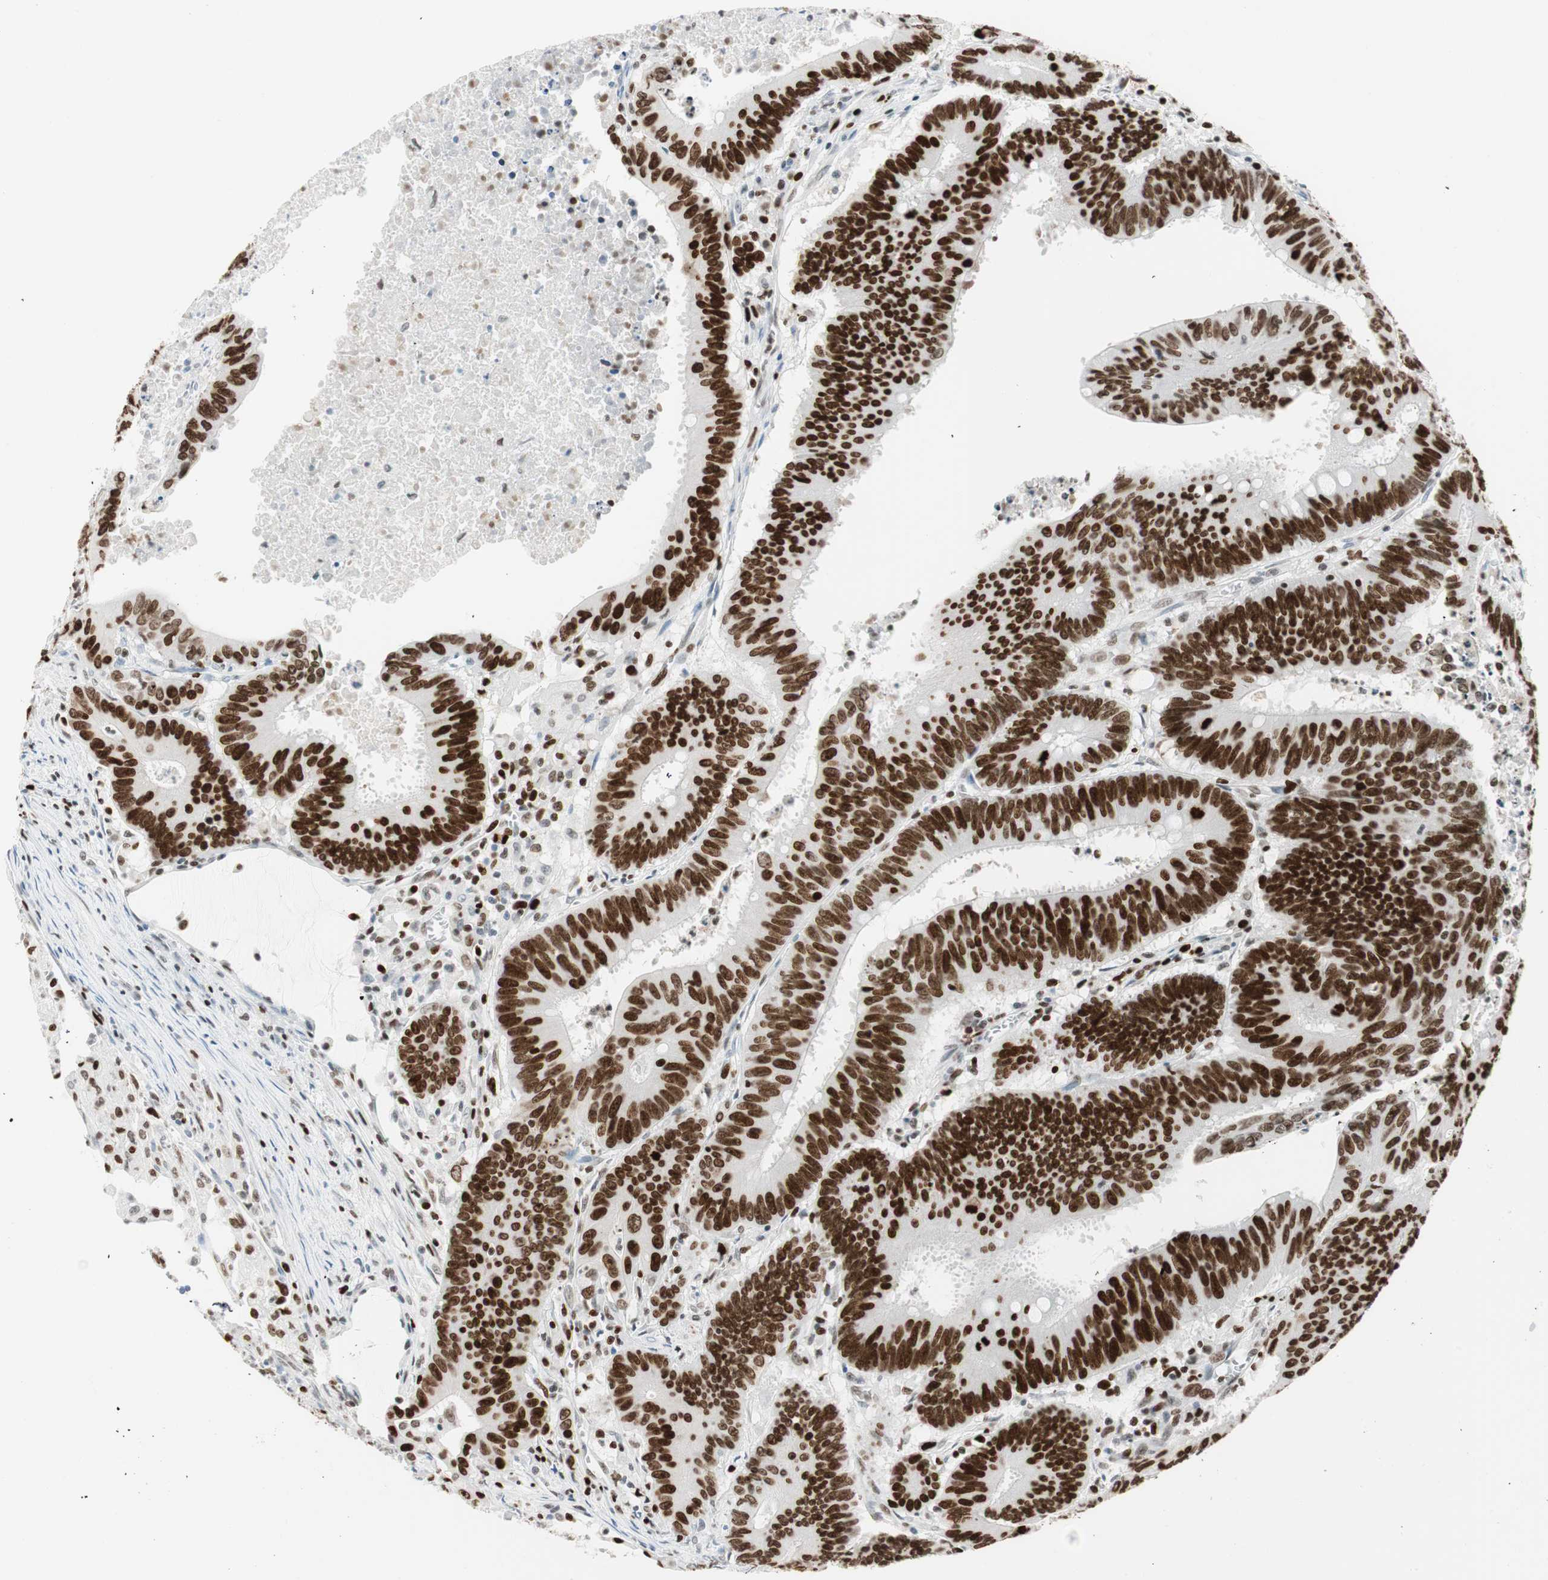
{"staining": {"intensity": "strong", "quantity": ">75%", "location": "nuclear"}, "tissue": "colorectal cancer", "cell_type": "Tumor cells", "image_type": "cancer", "snomed": [{"axis": "morphology", "description": "Adenocarcinoma, NOS"}, {"axis": "topography", "description": "Colon"}], "caption": "Immunohistochemistry staining of colorectal cancer (adenocarcinoma), which reveals high levels of strong nuclear staining in about >75% of tumor cells indicating strong nuclear protein staining. The staining was performed using DAB (3,3'-diaminobenzidine) (brown) for protein detection and nuclei were counterstained in hematoxylin (blue).", "gene": "EZH2", "patient": {"sex": "male", "age": 45}}